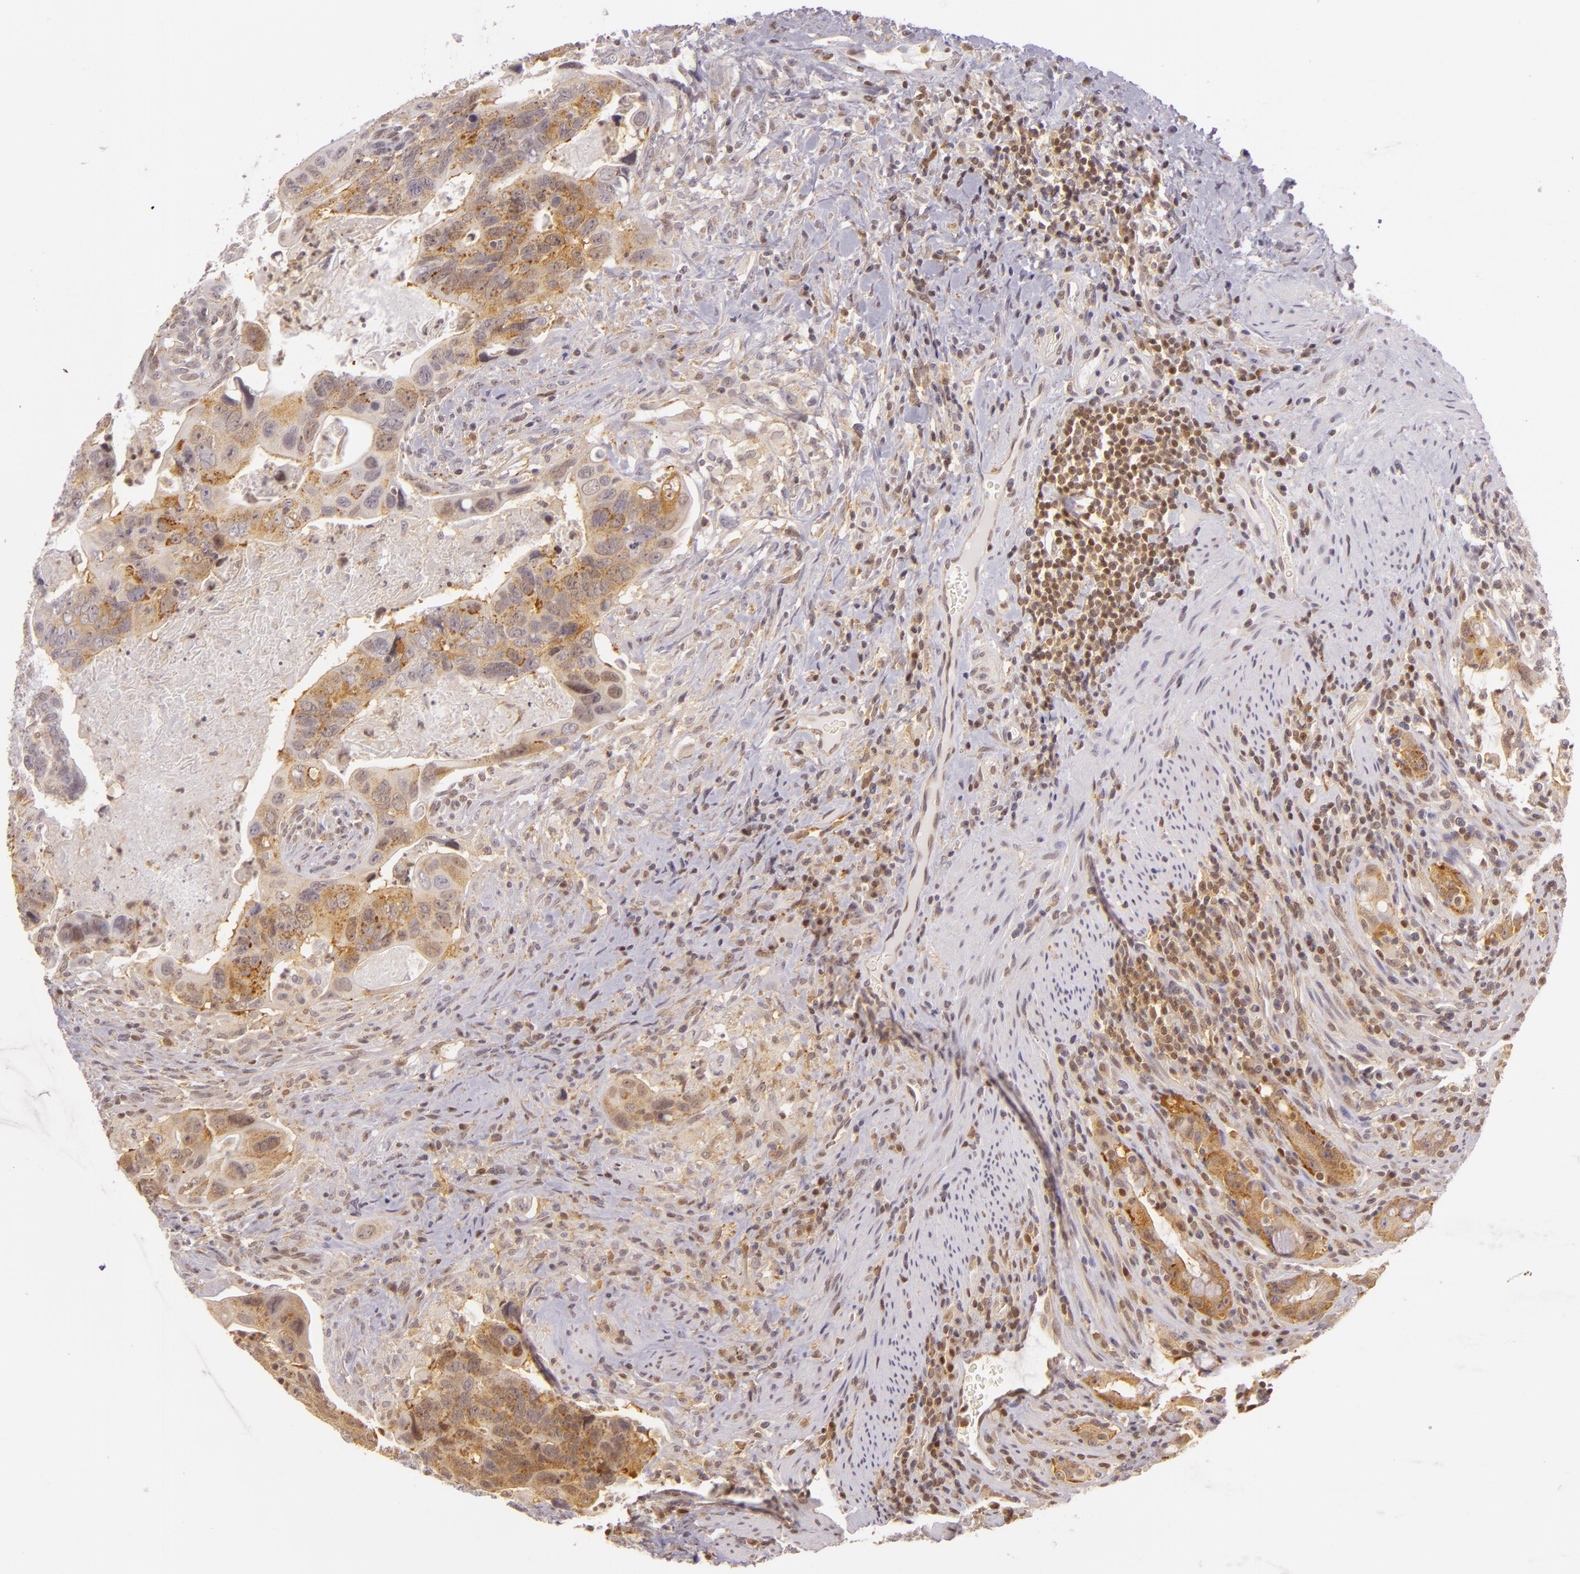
{"staining": {"intensity": "moderate", "quantity": "<25%", "location": "cytoplasmic/membranous,nuclear"}, "tissue": "colorectal cancer", "cell_type": "Tumor cells", "image_type": "cancer", "snomed": [{"axis": "morphology", "description": "Adenocarcinoma, NOS"}, {"axis": "topography", "description": "Rectum"}], "caption": "Colorectal cancer tissue reveals moderate cytoplasmic/membranous and nuclear positivity in about <25% of tumor cells, visualized by immunohistochemistry.", "gene": "IMPDH1", "patient": {"sex": "male", "age": 53}}